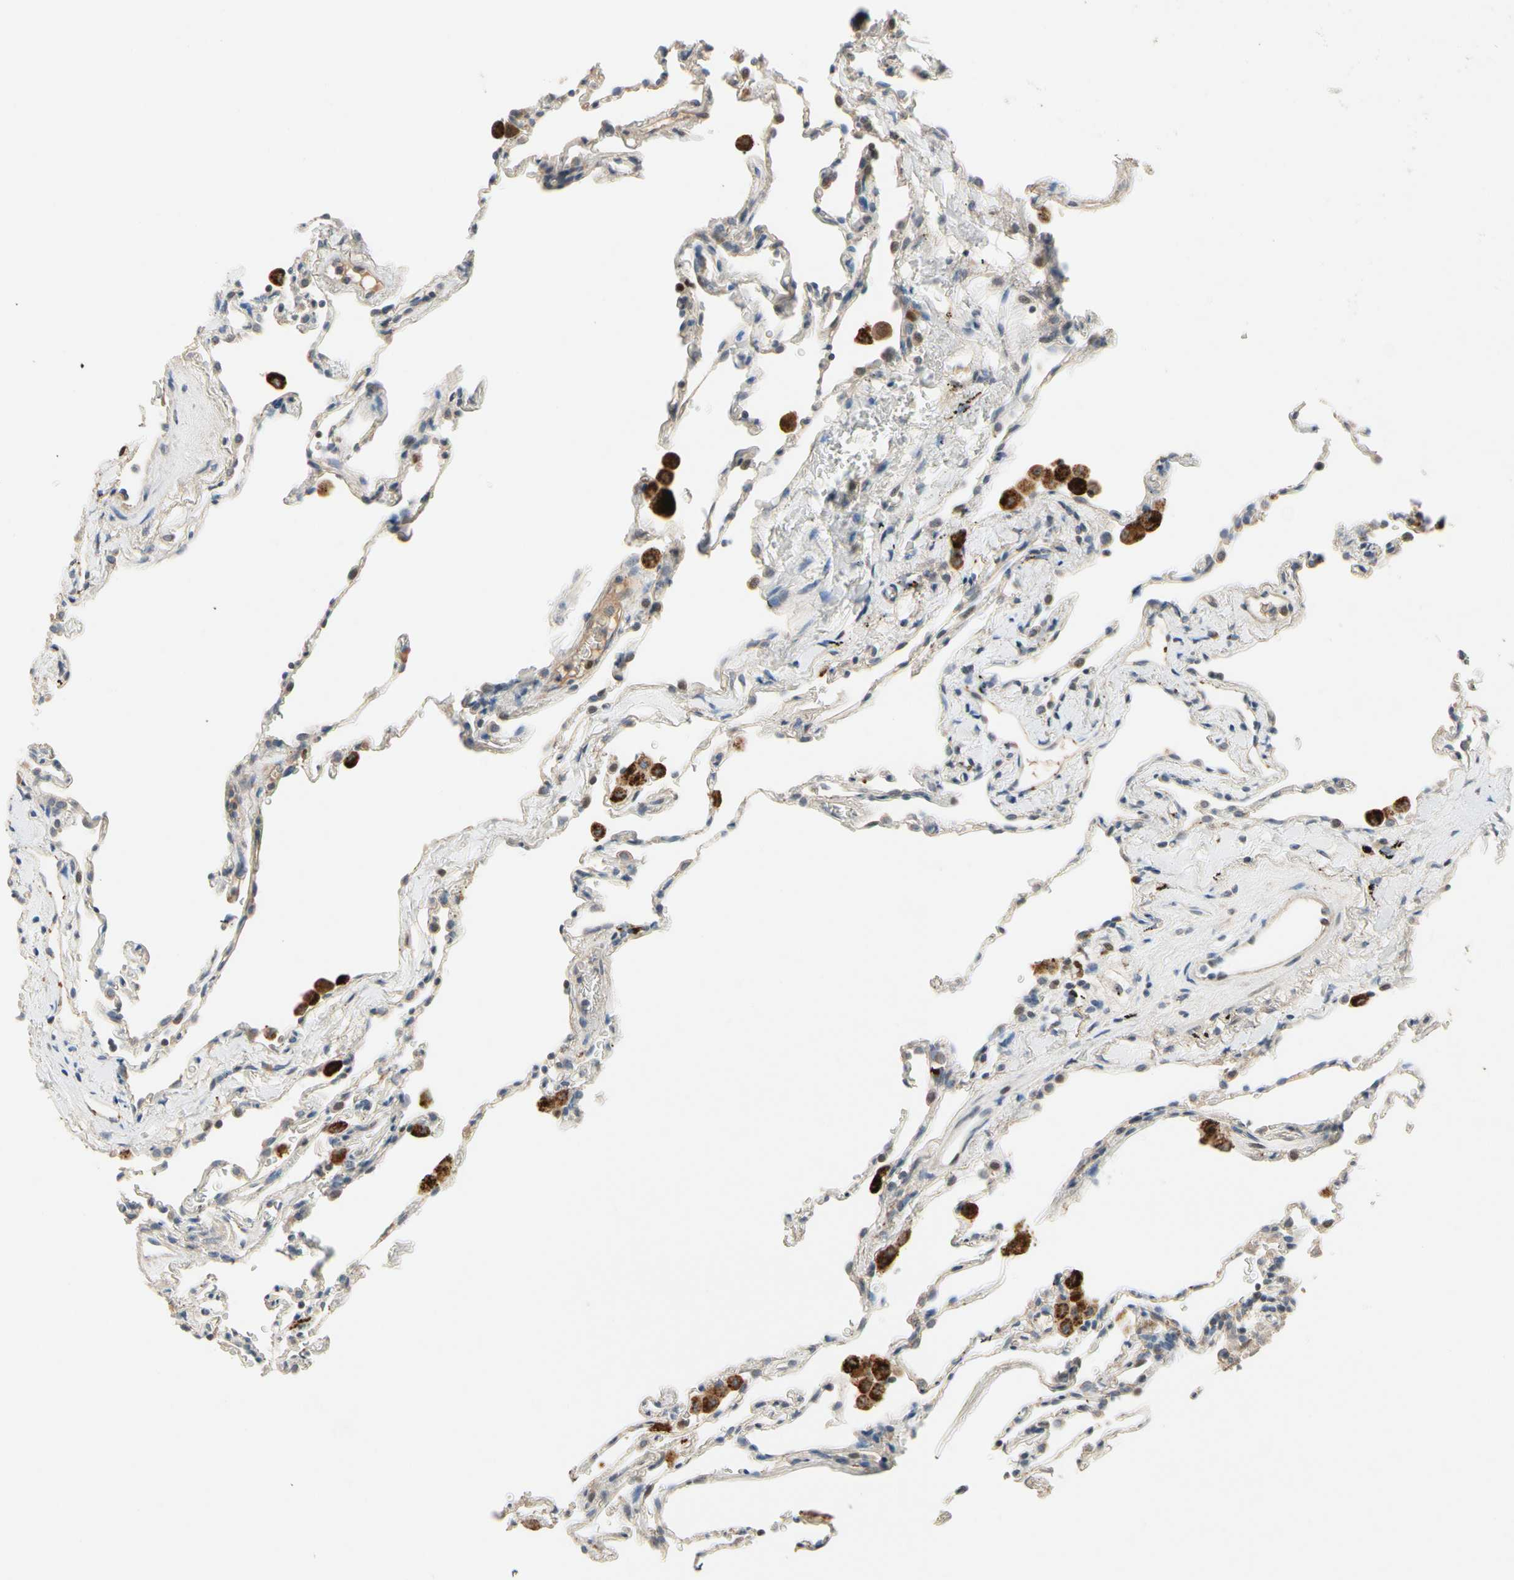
{"staining": {"intensity": "negative", "quantity": "none", "location": "none"}, "tissue": "lung", "cell_type": "Alveolar cells", "image_type": "normal", "snomed": [{"axis": "morphology", "description": "Normal tissue, NOS"}, {"axis": "topography", "description": "Lung"}], "caption": "The histopathology image shows no staining of alveolar cells in normal lung. (Stains: DAB immunohistochemistry (IHC) with hematoxylin counter stain, Microscopy: brightfield microscopy at high magnification).", "gene": "ZKSCAN3", "patient": {"sex": "male", "age": 59}}